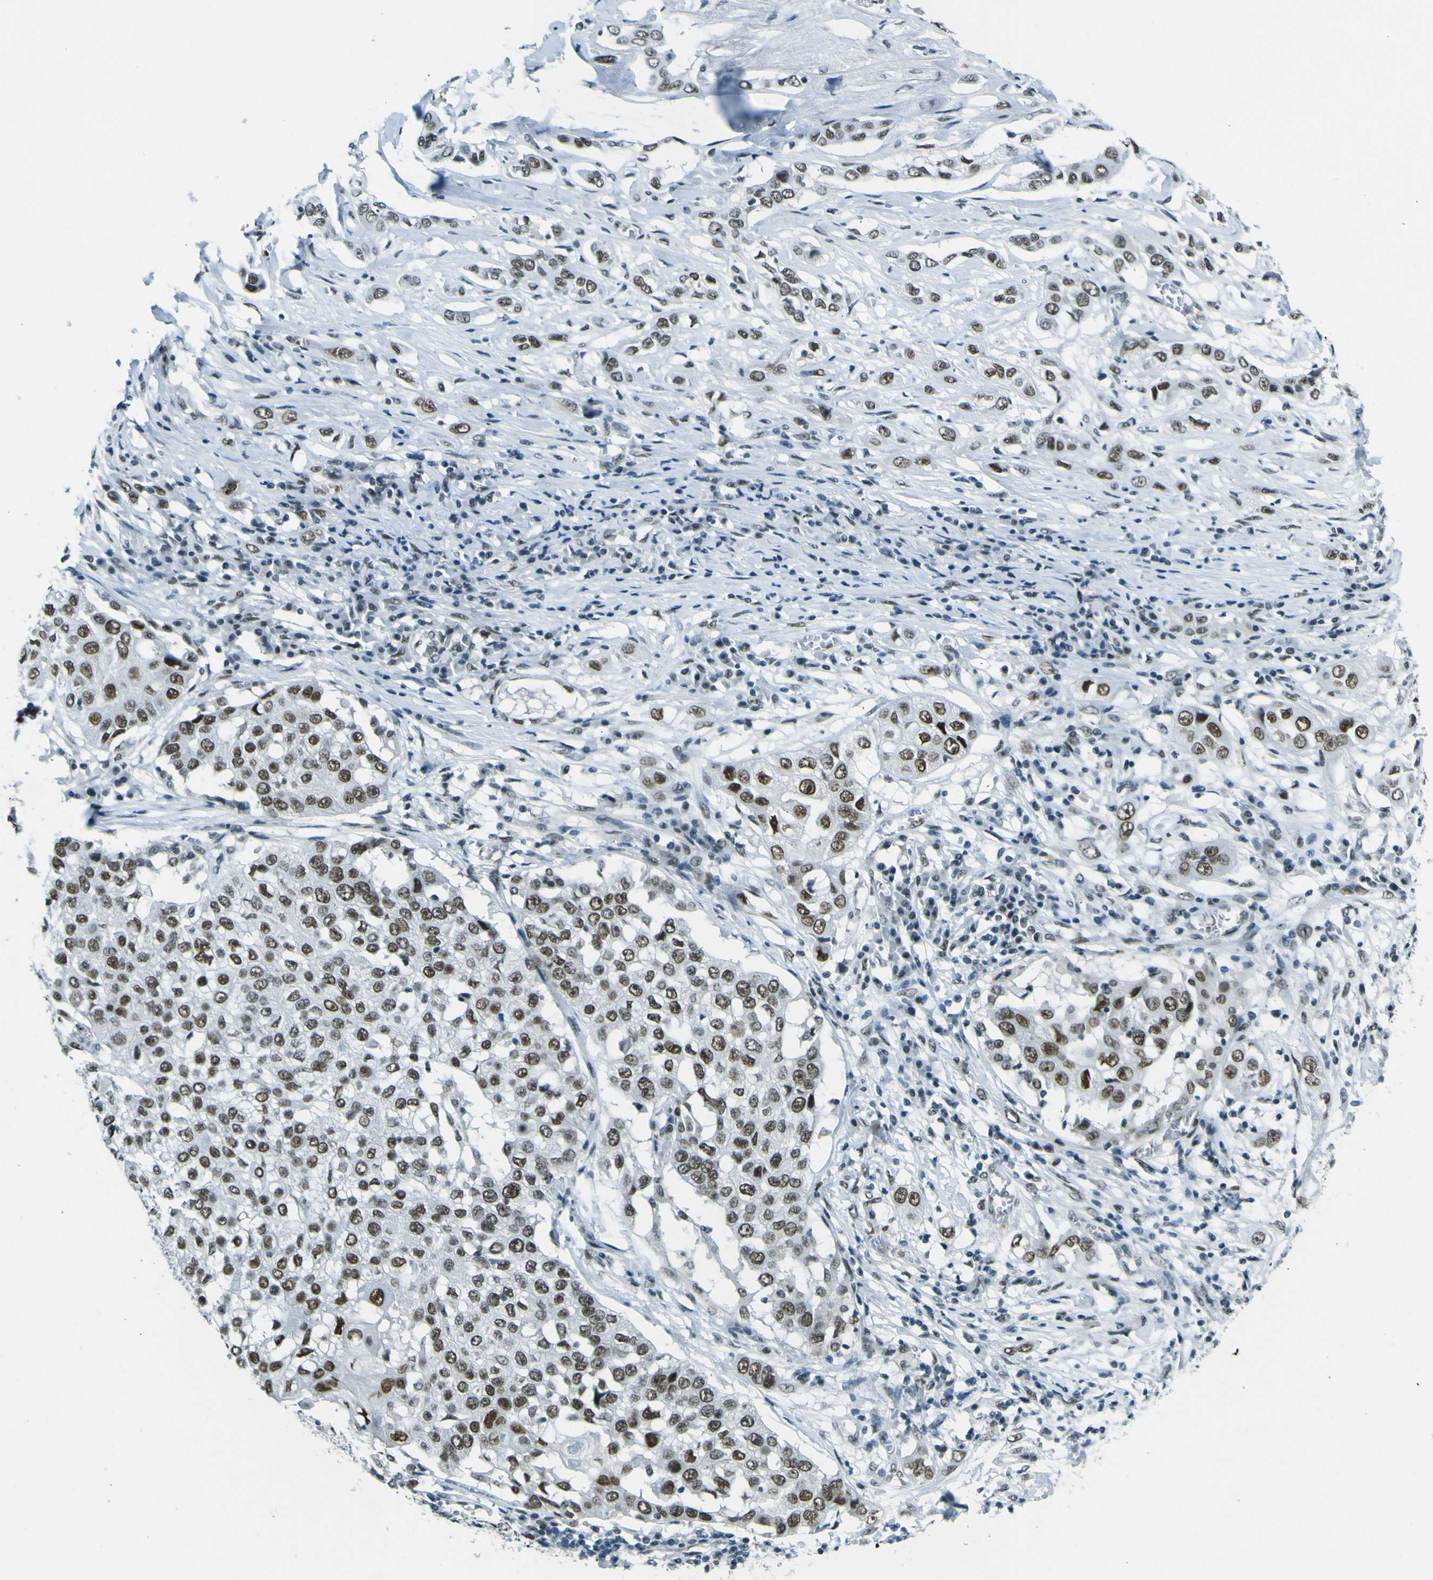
{"staining": {"intensity": "moderate", "quantity": ">75%", "location": "nuclear"}, "tissue": "lung cancer", "cell_type": "Tumor cells", "image_type": "cancer", "snomed": [{"axis": "morphology", "description": "Squamous cell carcinoma, NOS"}, {"axis": "topography", "description": "Lung"}], "caption": "Brown immunohistochemical staining in human lung cancer exhibits moderate nuclear positivity in approximately >75% of tumor cells. The staining was performed using DAB, with brown indicating positive protein expression. Nuclei are stained blue with hematoxylin.", "gene": "CEBPG", "patient": {"sex": "male", "age": 71}}